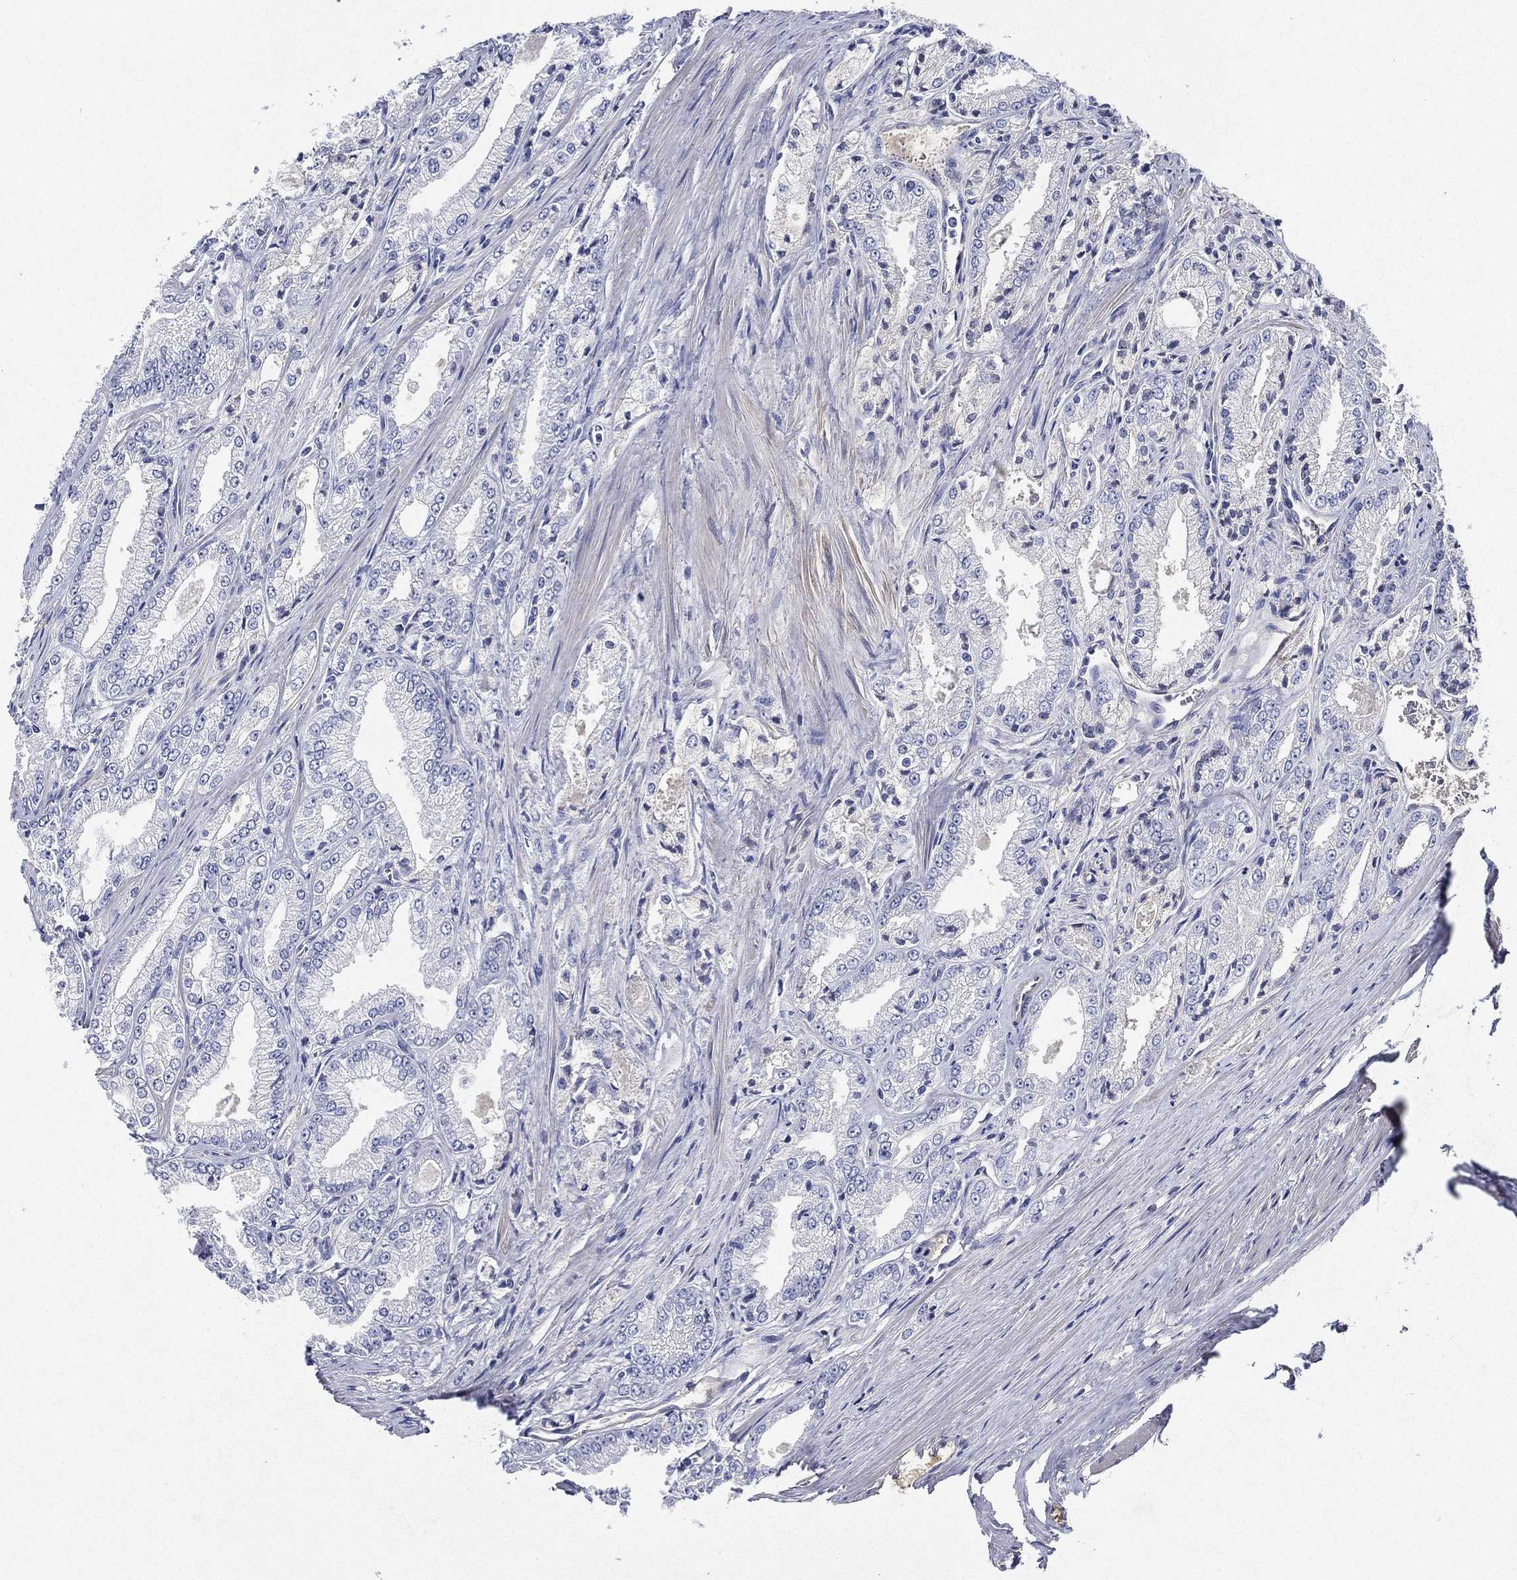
{"staining": {"intensity": "negative", "quantity": "none", "location": "none"}, "tissue": "prostate cancer", "cell_type": "Tumor cells", "image_type": "cancer", "snomed": [{"axis": "morphology", "description": "Adenocarcinoma, NOS"}, {"axis": "morphology", "description": "Adenocarcinoma, High grade"}, {"axis": "topography", "description": "Prostate"}], "caption": "A high-resolution micrograph shows immunohistochemistry staining of prostate cancer, which reveals no significant expression in tumor cells.", "gene": "TMPRSS11D", "patient": {"sex": "male", "age": 70}}